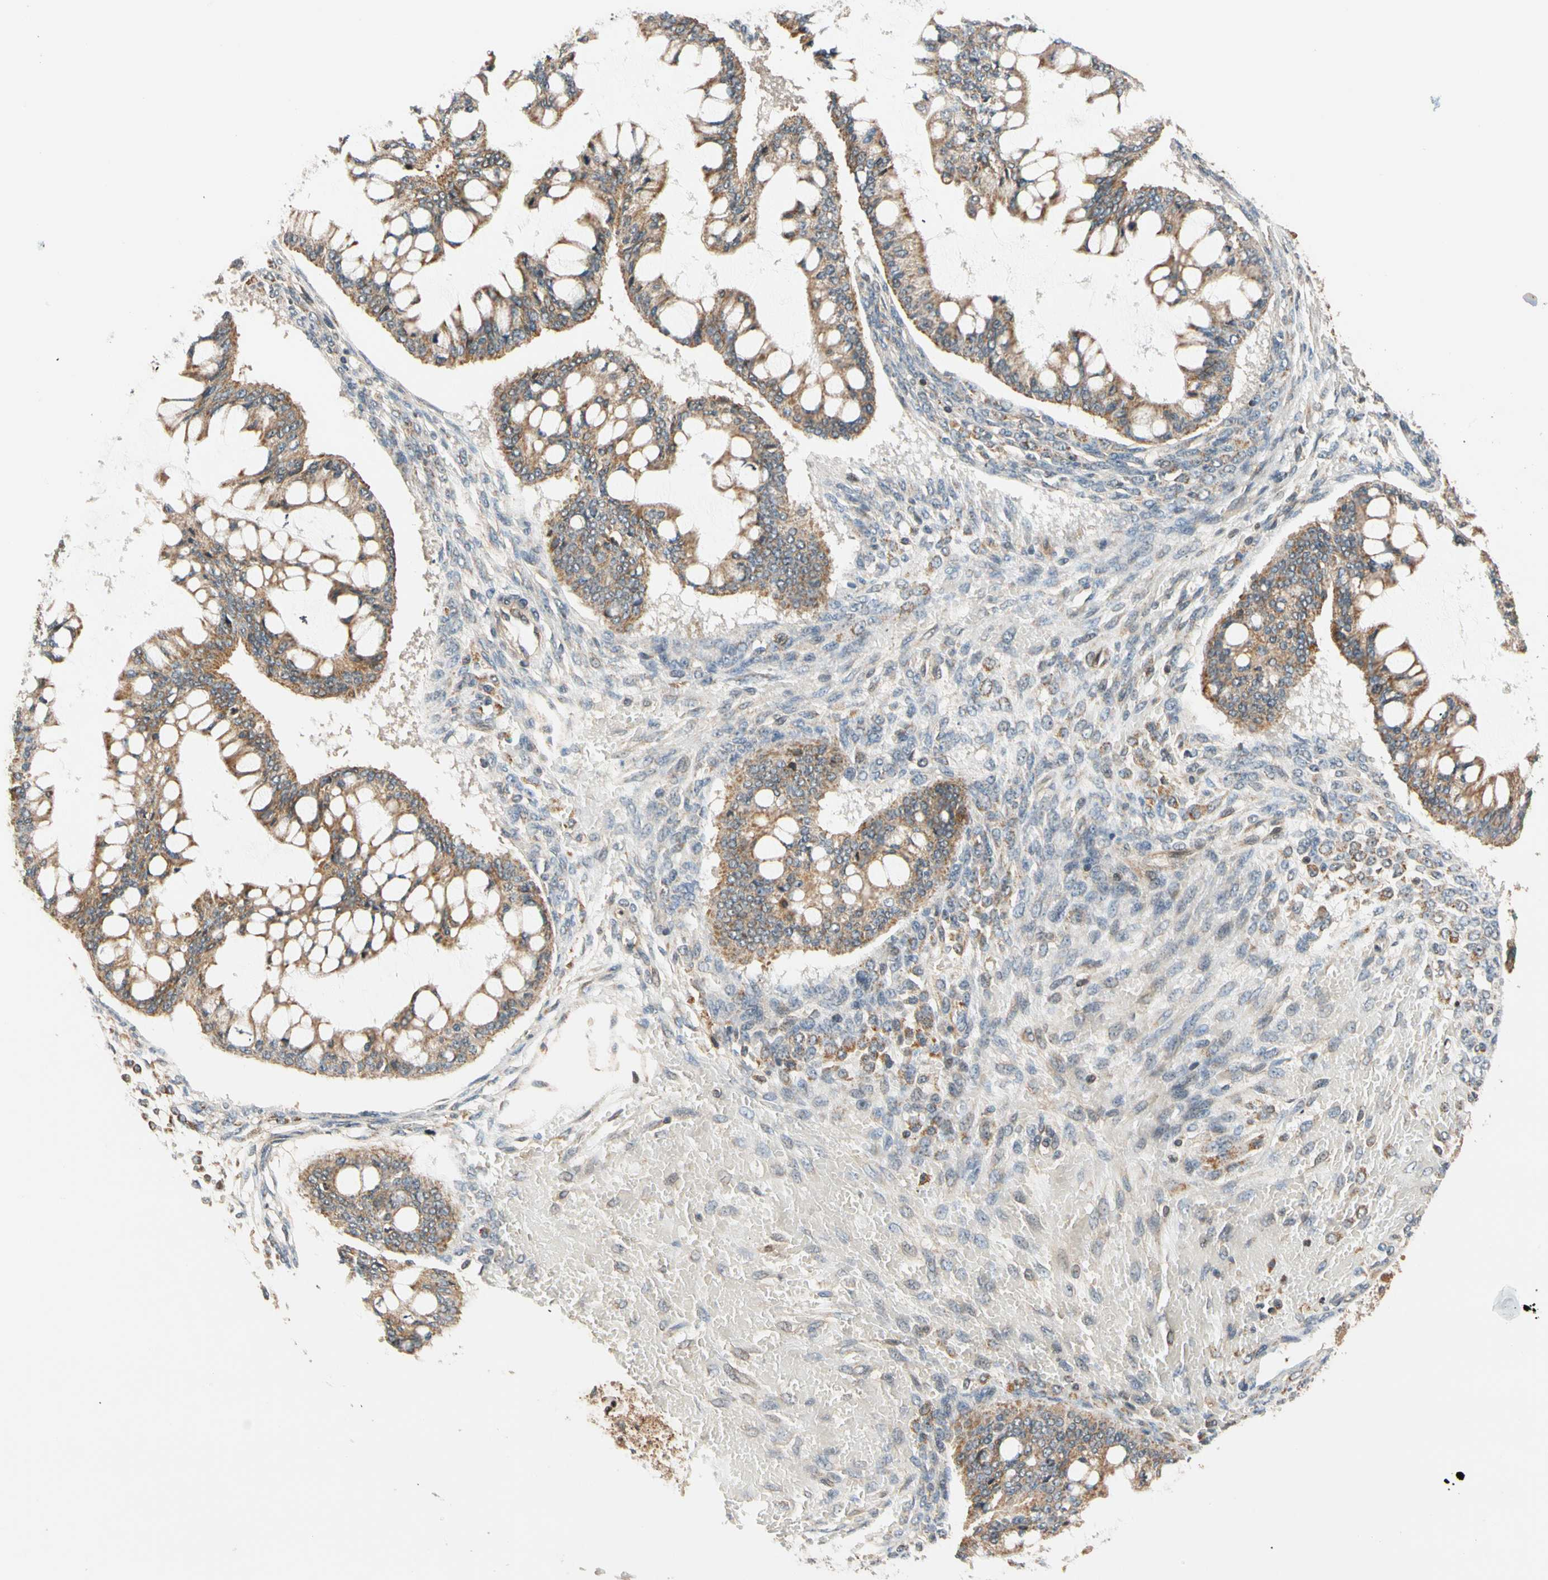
{"staining": {"intensity": "moderate", "quantity": ">75%", "location": "cytoplasmic/membranous"}, "tissue": "ovarian cancer", "cell_type": "Tumor cells", "image_type": "cancer", "snomed": [{"axis": "morphology", "description": "Cystadenocarcinoma, mucinous, NOS"}, {"axis": "topography", "description": "Ovary"}], "caption": "High-power microscopy captured an immunohistochemistry (IHC) micrograph of mucinous cystadenocarcinoma (ovarian), revealing moderate cytoplasmic/membranous expression in about >75% of tumor cells.", "gene": "HECW1", "patient": {"sex": "female", "age": 73}}